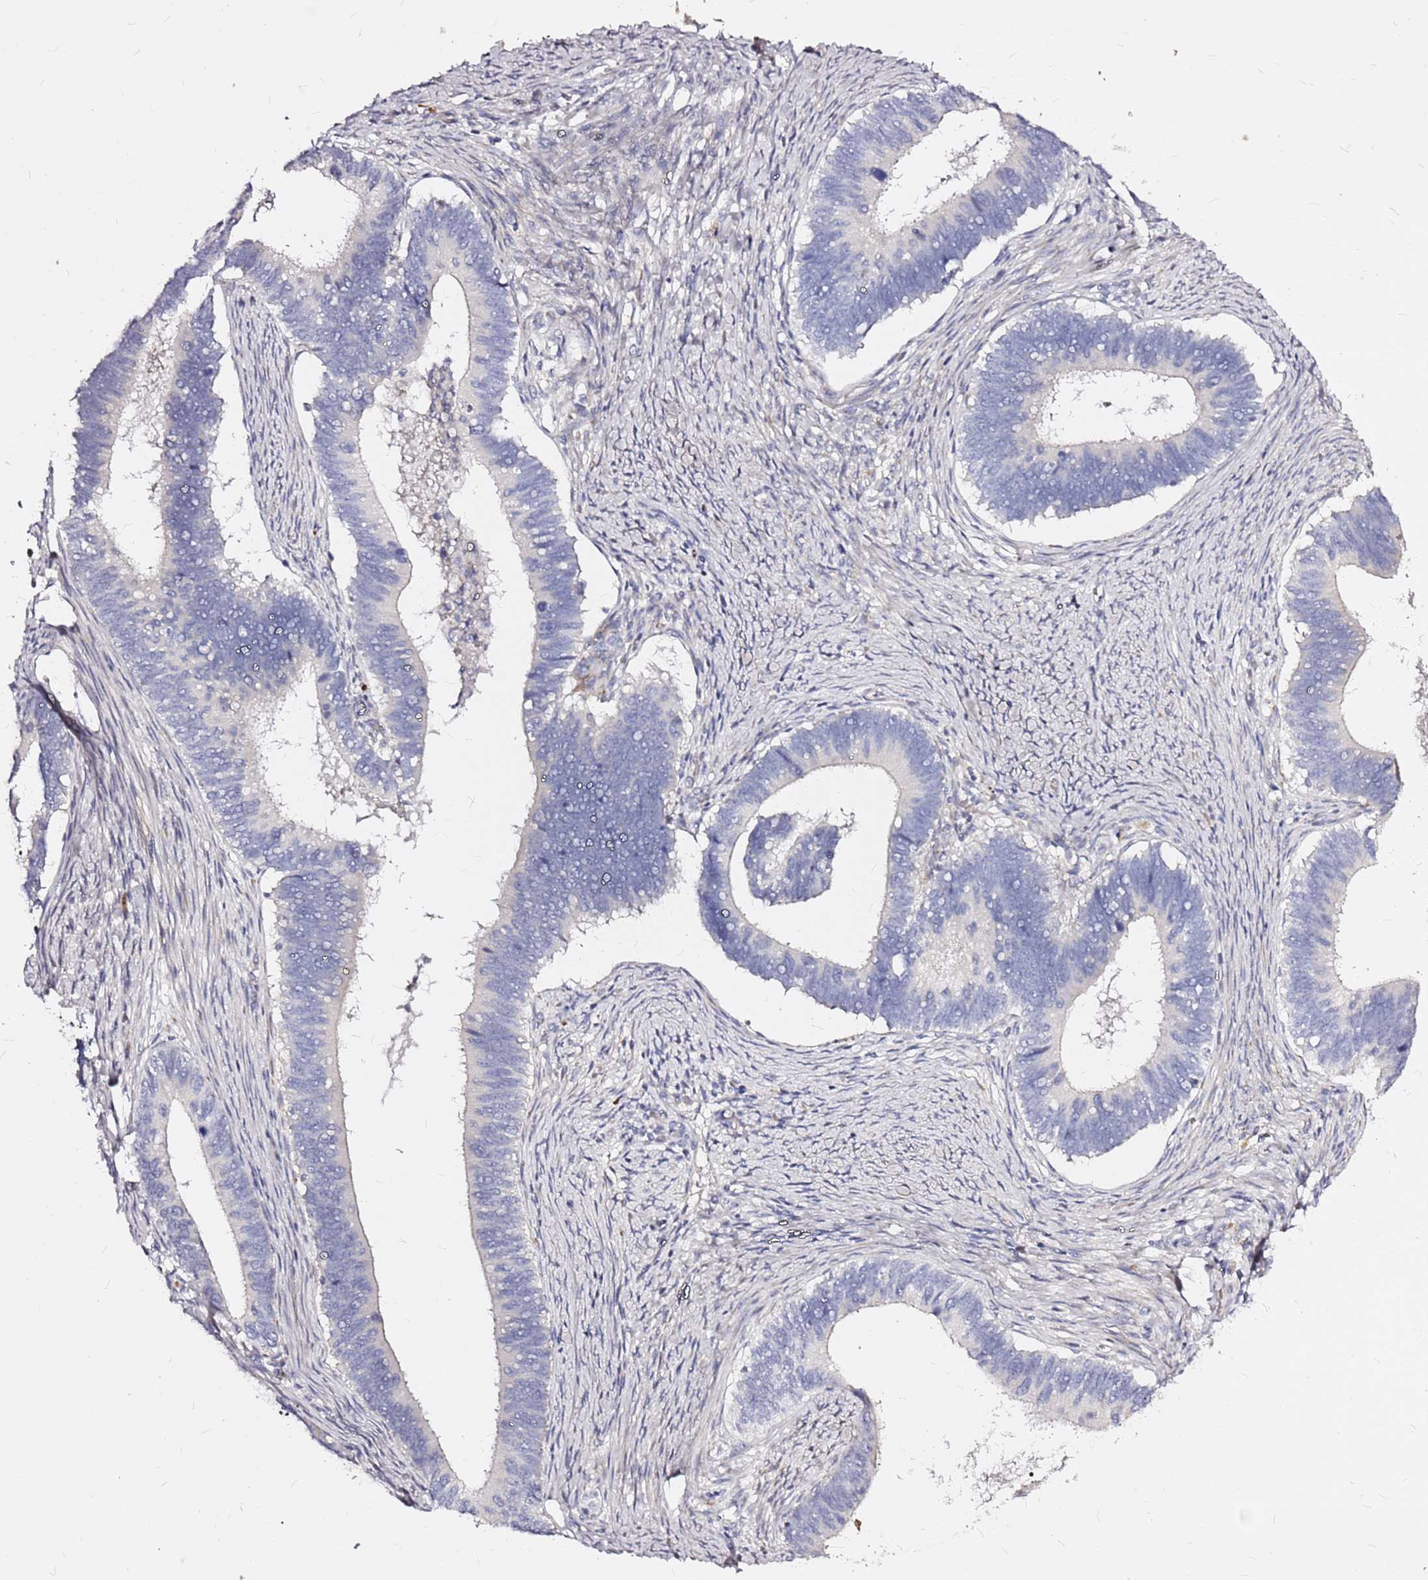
{"staining": {"intensity": "negative", "quantity": "none", "location": "none"}, "tissue": "cervical cancer", "cell_type": "Tumor cells", "image_type": "cancer", "snomed": [{"axis": "morphology", "description": "Adenocarcinoma, NOS"}, {"axis": "topography", "description": "Cervix"}], "caption": "A high-resolution micrograph shows immunohistochemistry staining of cervical cancer, which reveals no significant staining in tumor cells. (Brightfield microscopy of DAB (3,3'-diaminobenzidine) IHC at high magnification).", "gene": "CASD1", "patient": {"sex": "female", "age": 42}}